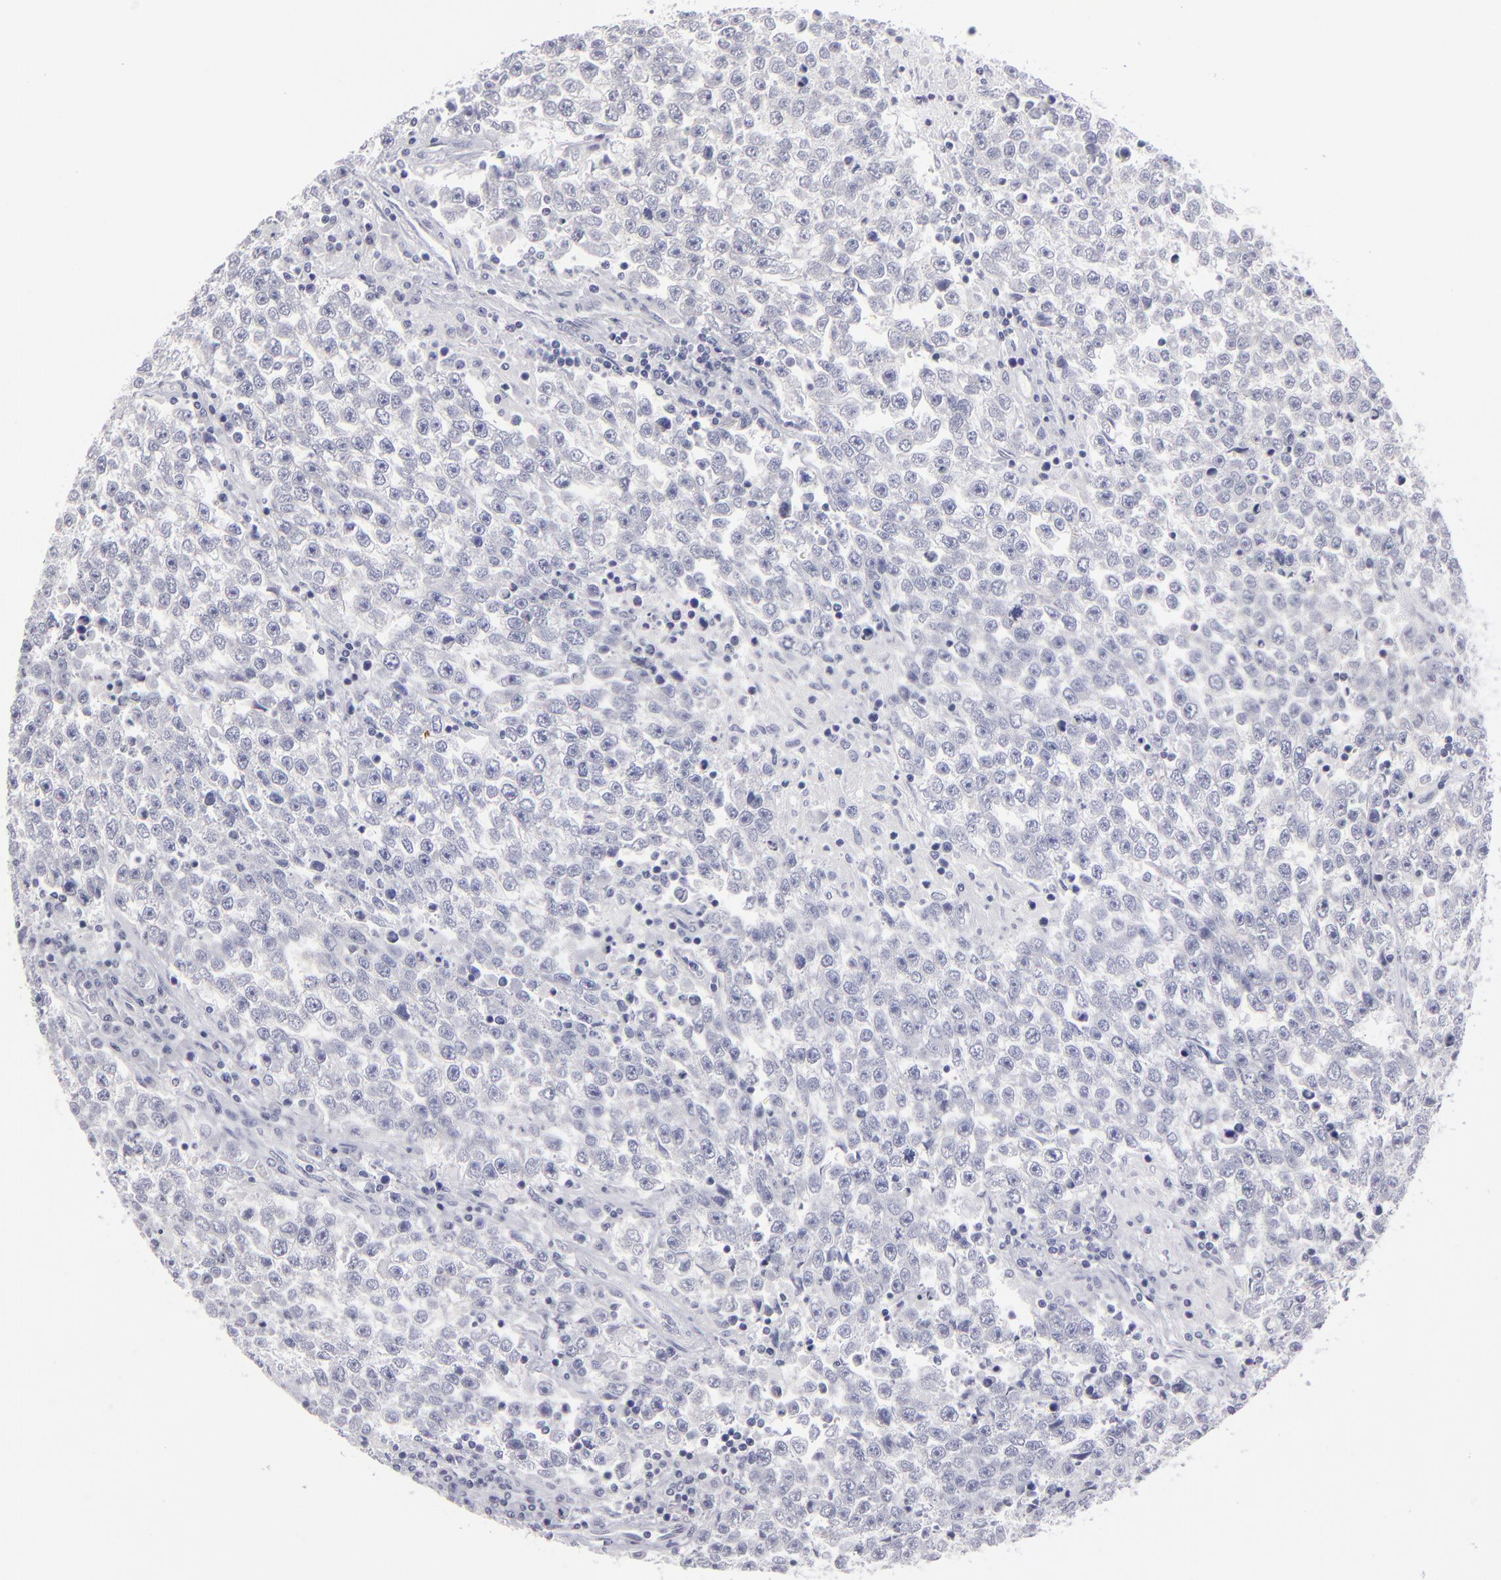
{"staining": {"intensity": "negative", "quantity": "none", "location": "none"}, "tissue": "testis cancer", "cell_type": "Tumor cells", "image_type": "cancer", "snomed": [{"axis": "morphology", "description": "Seminoma, NOS"}, {"axis": "topography", "description": "Testis"}], "caption": "The photomicrograph shows no significant positivity in tumor cells of seminoma (testis).", "gene": "CADM3", "patient": {"sex": "male", "age": 36}}